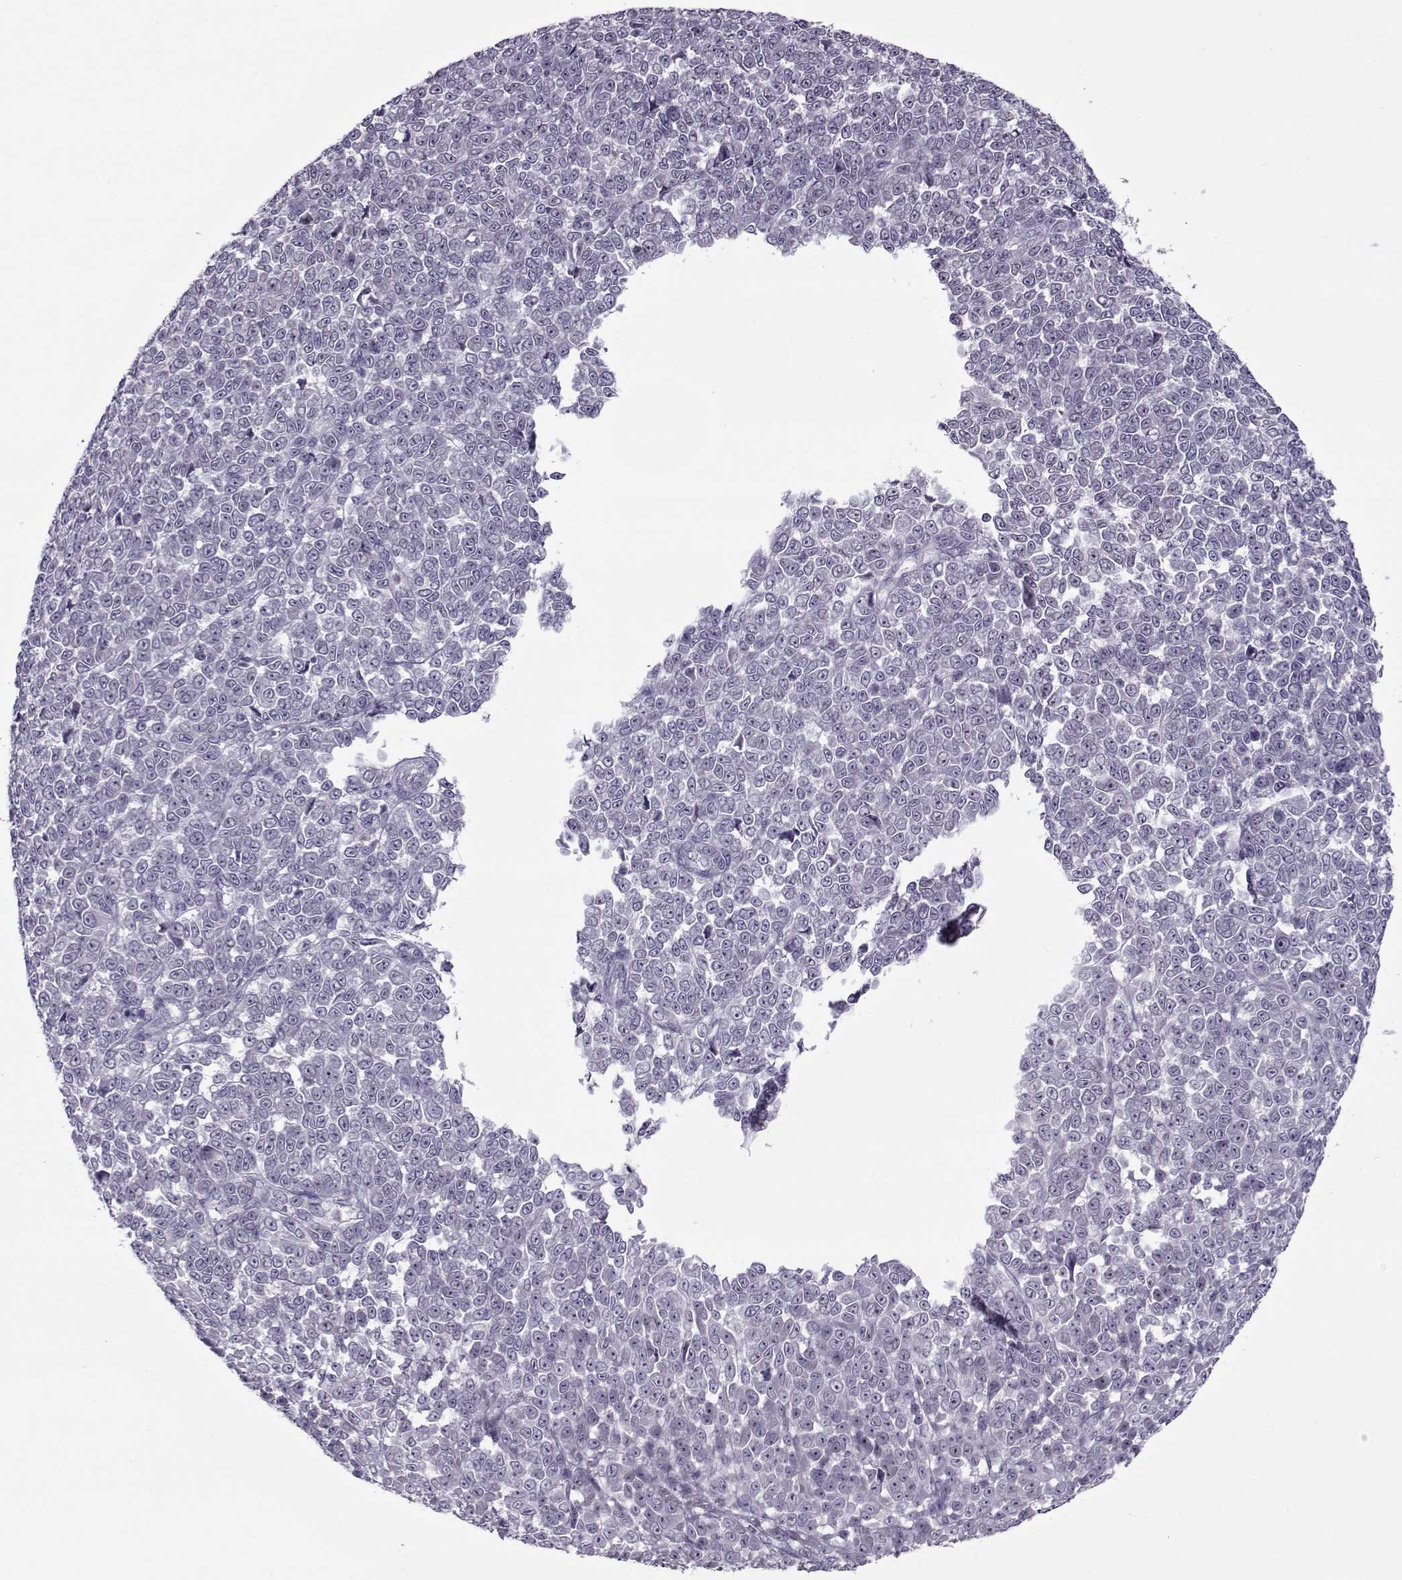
{"staining": {"intensity": "negative", "quantity": "none", "location": "none"}, "tissue": "melanoma", "cell_type": "Tumor cells", "image_type": "cancer", "snomed": [{"axis": "morphology", "description": "Malignant melanoma, NOS"}, {"axis": "topography", "description": "Skin"}], "caption": "This is an IHC histopathology image of melanoma. There is no expression in tumor cells.", "gene": "CIBAR1", "patient": {"sex": "female", "age": 95}}